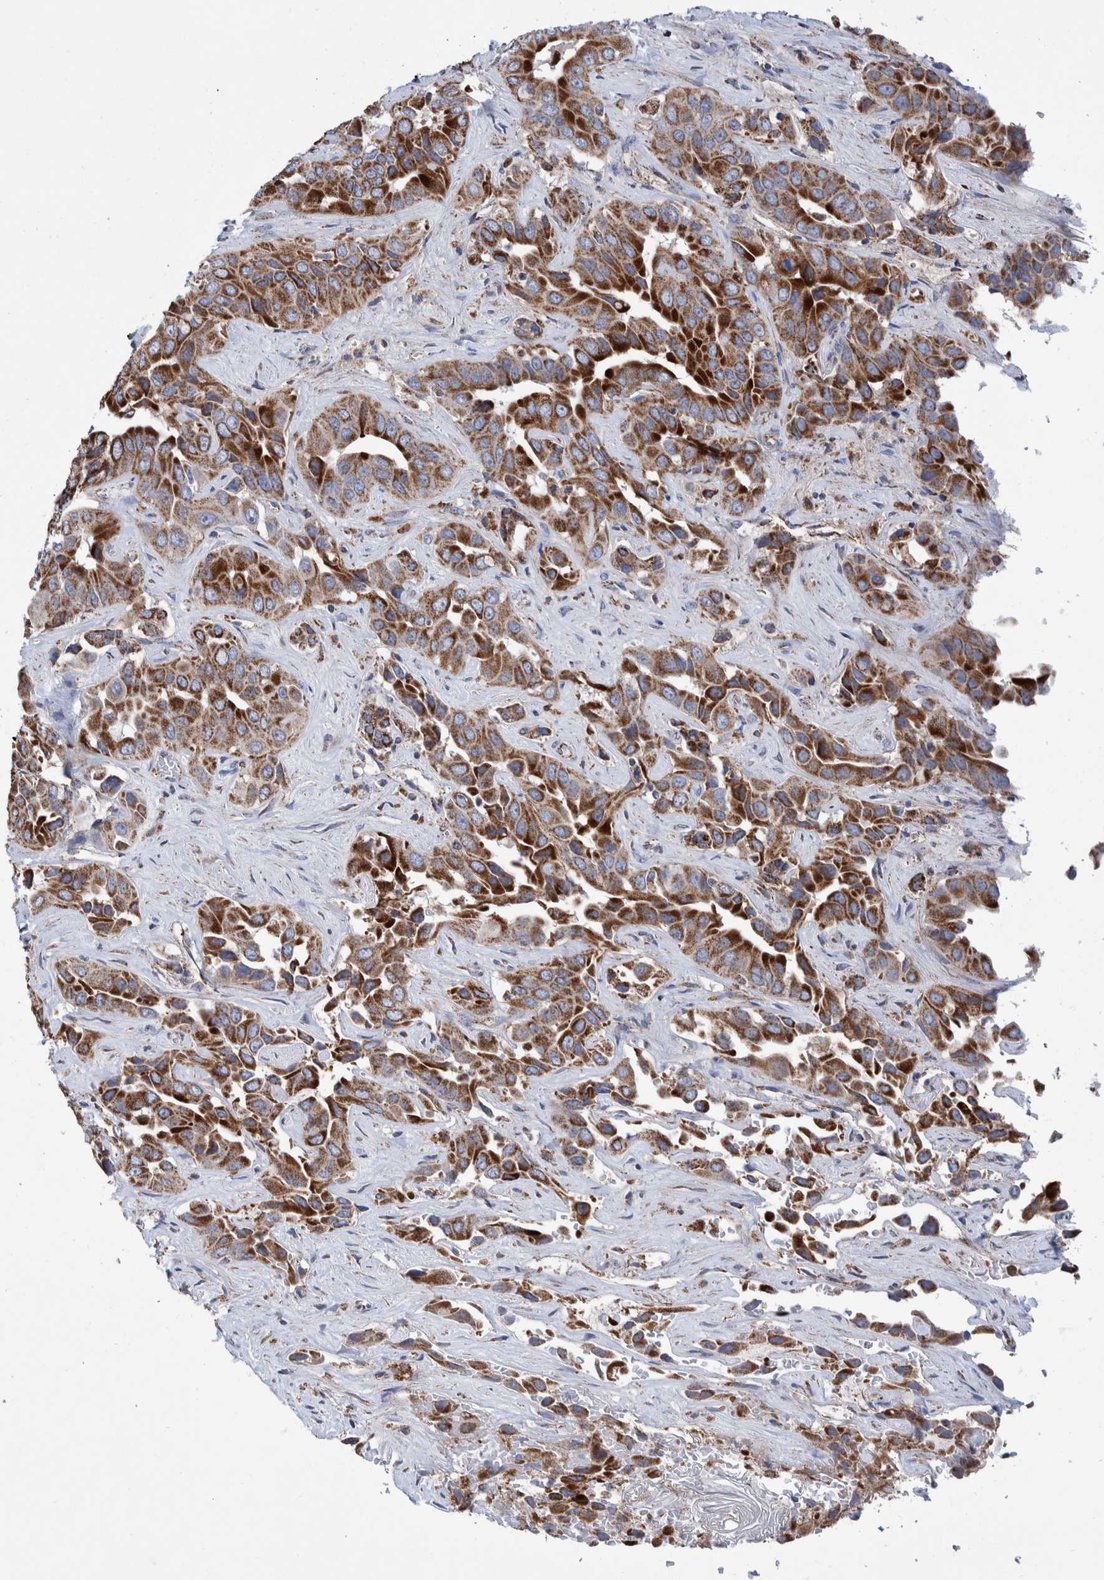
{"staining": {"intensity": "strong", "quantity": ">75%", "location": "cytoplasmic/membranous"}, "tissue": "liver cancer", "cell_type": "Tumor cells", "image_type": "cancer", "snomed": [{"axis": "morphology", "description": "Cholangiocarcinoma"}, {"axis": "topography", "description": "Liver"}], "caption": "Immunohistochemical staining of human cholangiocarcinoma (liver) shows high levels of strong cytoplasmic/membranous protein staining in approximately >75% of tumor cells.", "gene": "DECR1", "patient": {"sex": "female", "age": 52}}